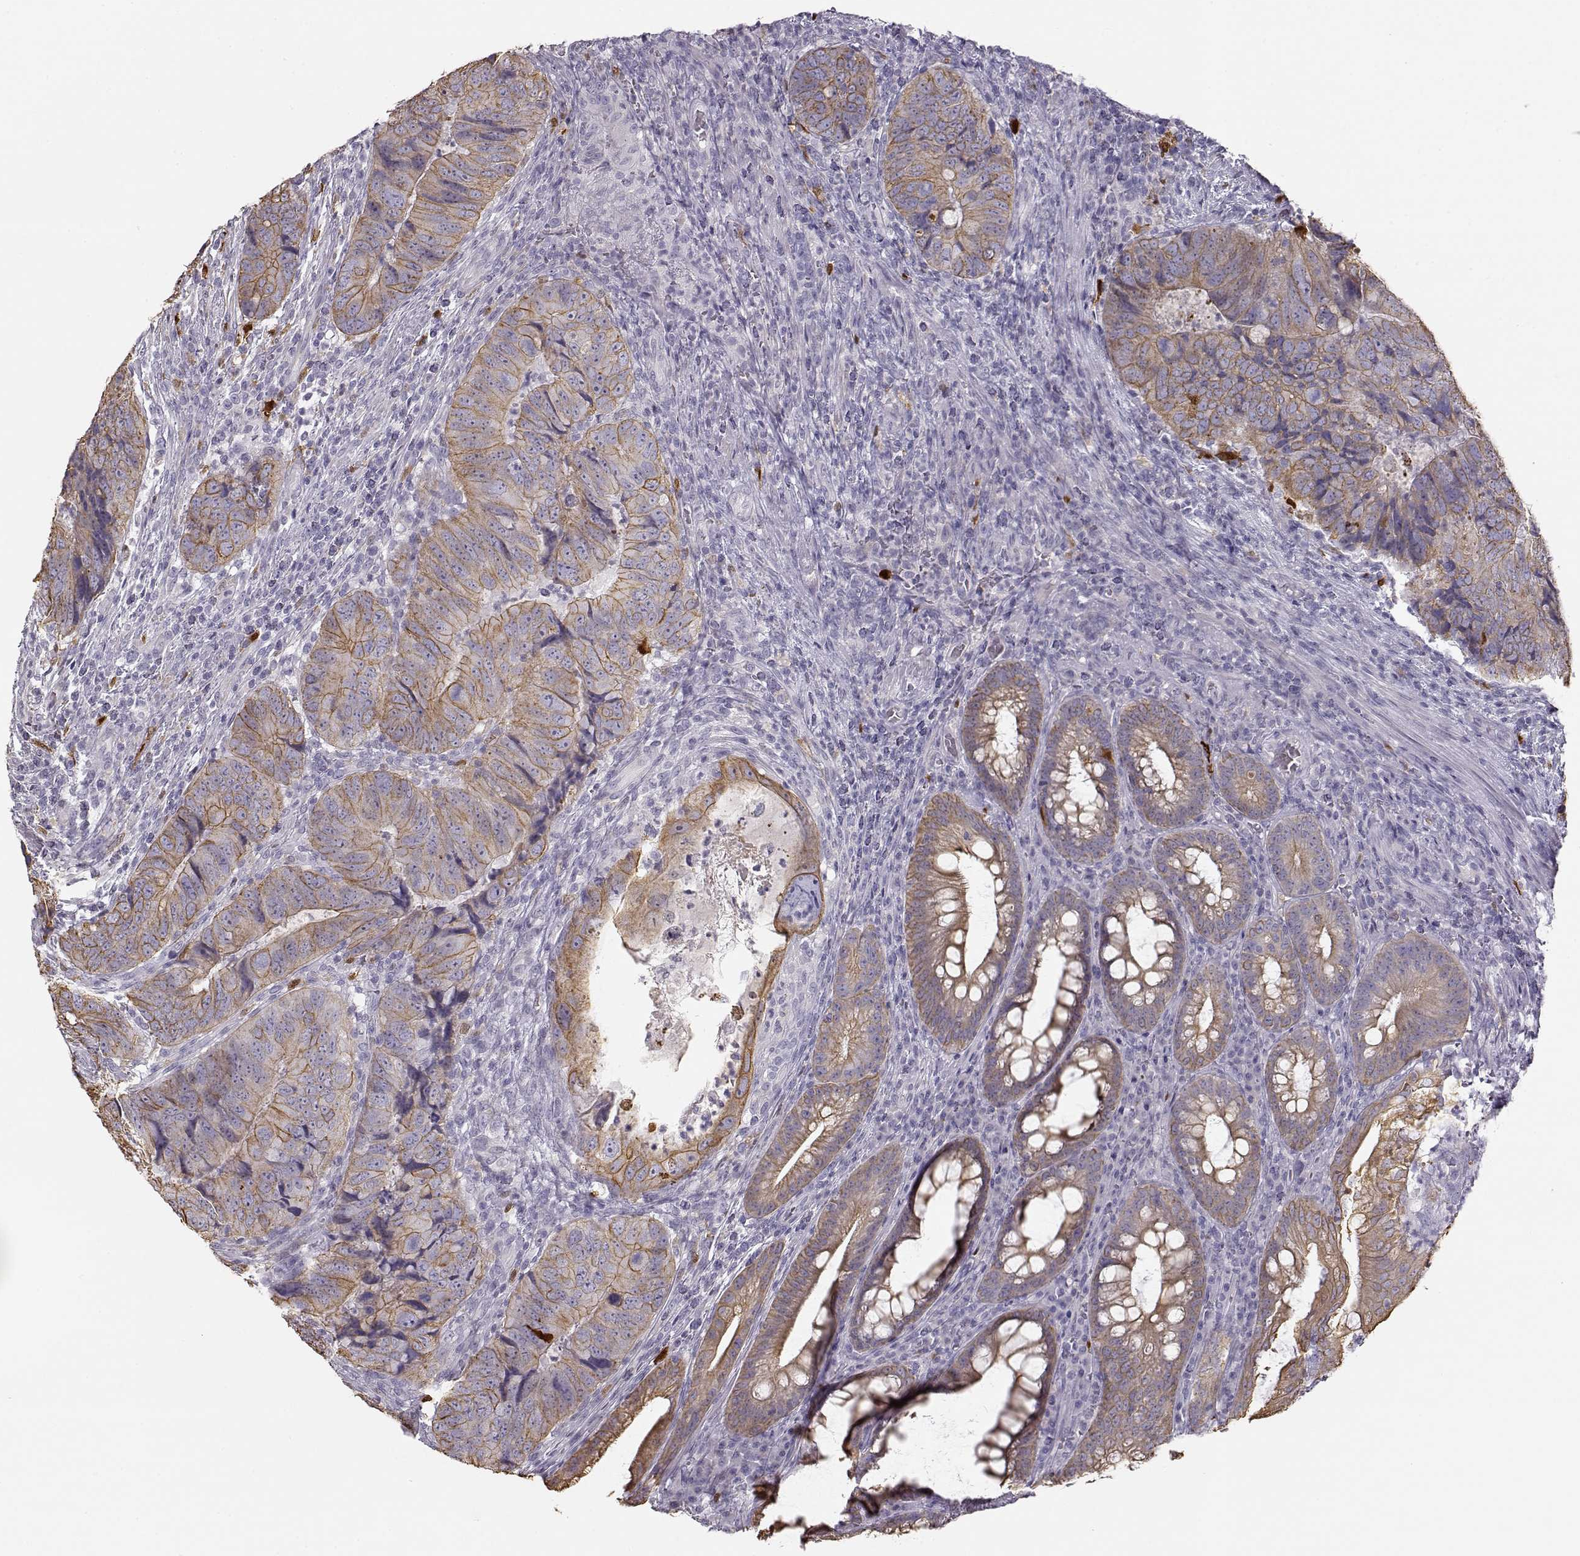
{"staining": {"intensity": "weak", "quantity": ">75%", "location": "cytoplasmic/membranous"}, "tissue": "colorectal cancer", "cell_type": "Tumor cells", "image_type": "cancer", "snomed": [{"axis": "morphology", "description": "Adenocarcinoma, NOS"}, {"axis": "topography", "description": "Colon"}], "caption": "Immunohistochemistry histopathology image of colorectal cancer (adenocarcinoma) stained for a protein (brown), which reveals low levels of weak cytoplasmic/membranous expression in approximately >75% of tumor cells.", "gene": "S100B", "patient": {"sex": "male", "age": 79}}